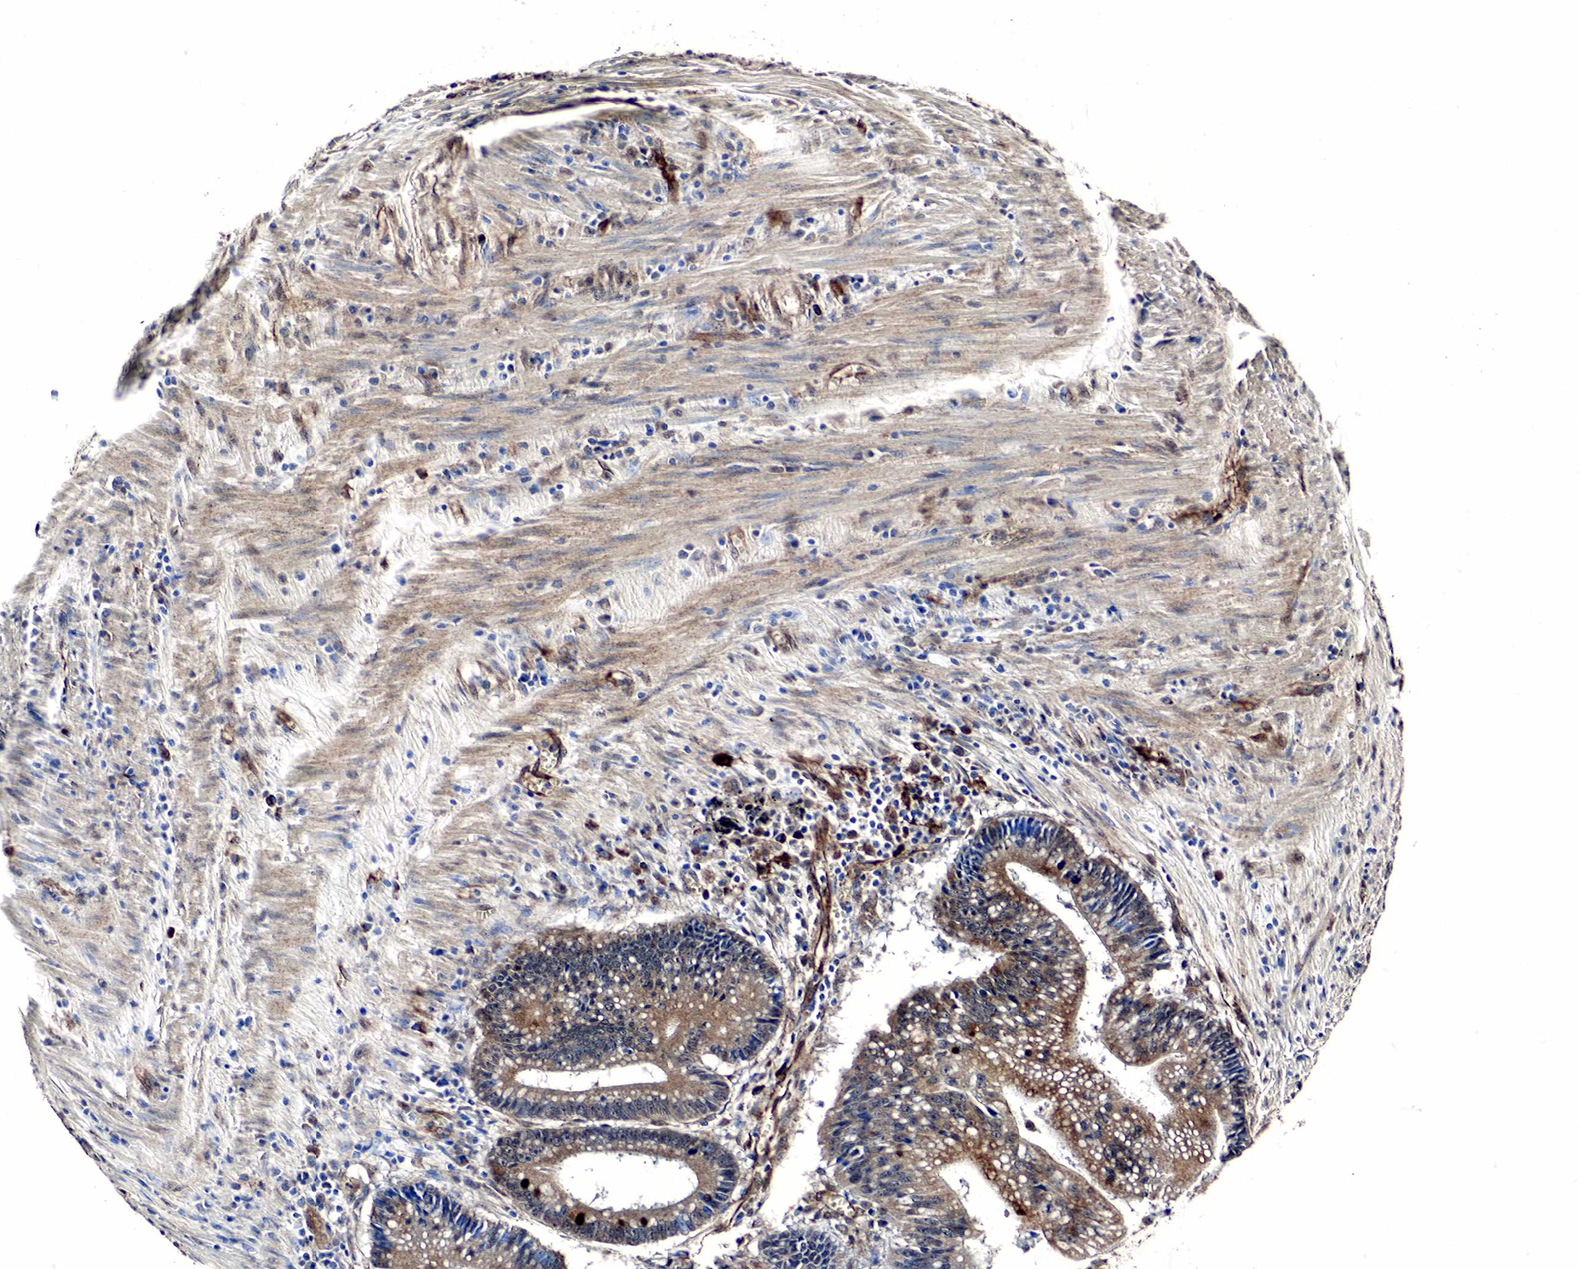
{"staining": {"intensity": "weak", "quantity": "25%-75%", "location": "cytoplasmic/membranous"}, "tissue": "colorectal cancer", "cell_type": "Tumor cells", "image_type": "cancer", "snomed": [{"axis": "morphology", "description": "Adenocarcinoma, NOS"}, {"axis": "topography", "description": "Rectum"}], "caption": "IHC of colorectal cancer (adenocarcinoma) reveals low levels of weak cytoplasmic/membranous staining in about 25%-75% of tumor cells. (Stains: DAB in brown, nuclei in blue, Microscopy: brightfield microscopy at high magnification).", "gene": "SPIN1", "patient": {"sex": "female", "age": 81}}